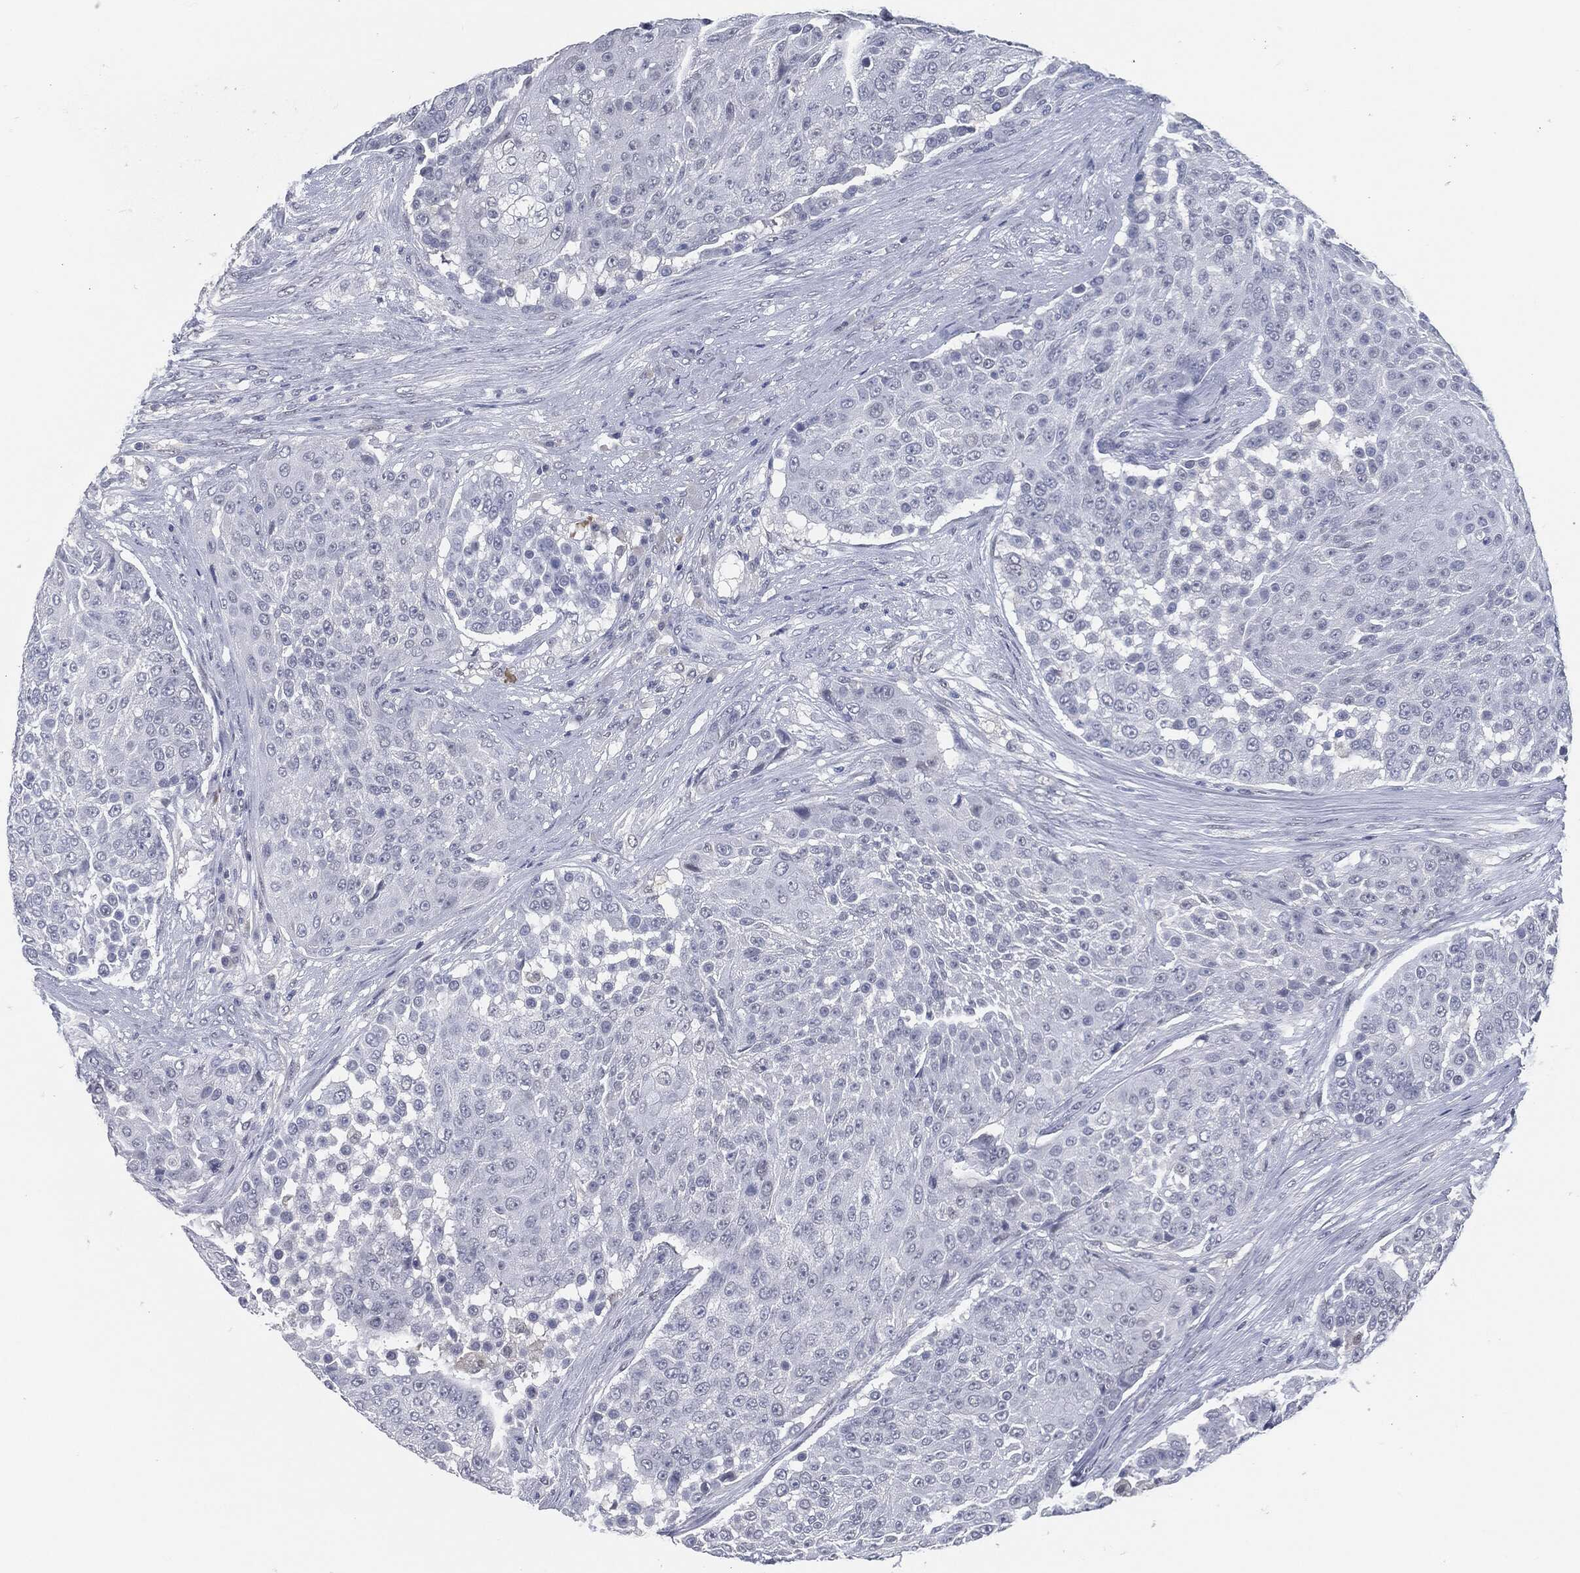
{"staining": {"intensity": "negative", "quantity": "none", "location": "none"}, "tissue": "urothelial cancer", "cell_type": "Tumor cells", "image_type": "cancer", "snomed": [{"axis": "morphology", "description": "Urothelial carcinoma, High grade"}, {"axis": "topography", "description": "Urinary bladder"}], "caption": "This histopathology image is of urothelial carcinoma (high-grade) stained with immunohistochemistry (IHC) to label a protein in brown with the nuclei are counter-stained blue. There is no staining in tumor cells.", "gene": "PROM1", "patient": {"sex": "female", "age": 63}}